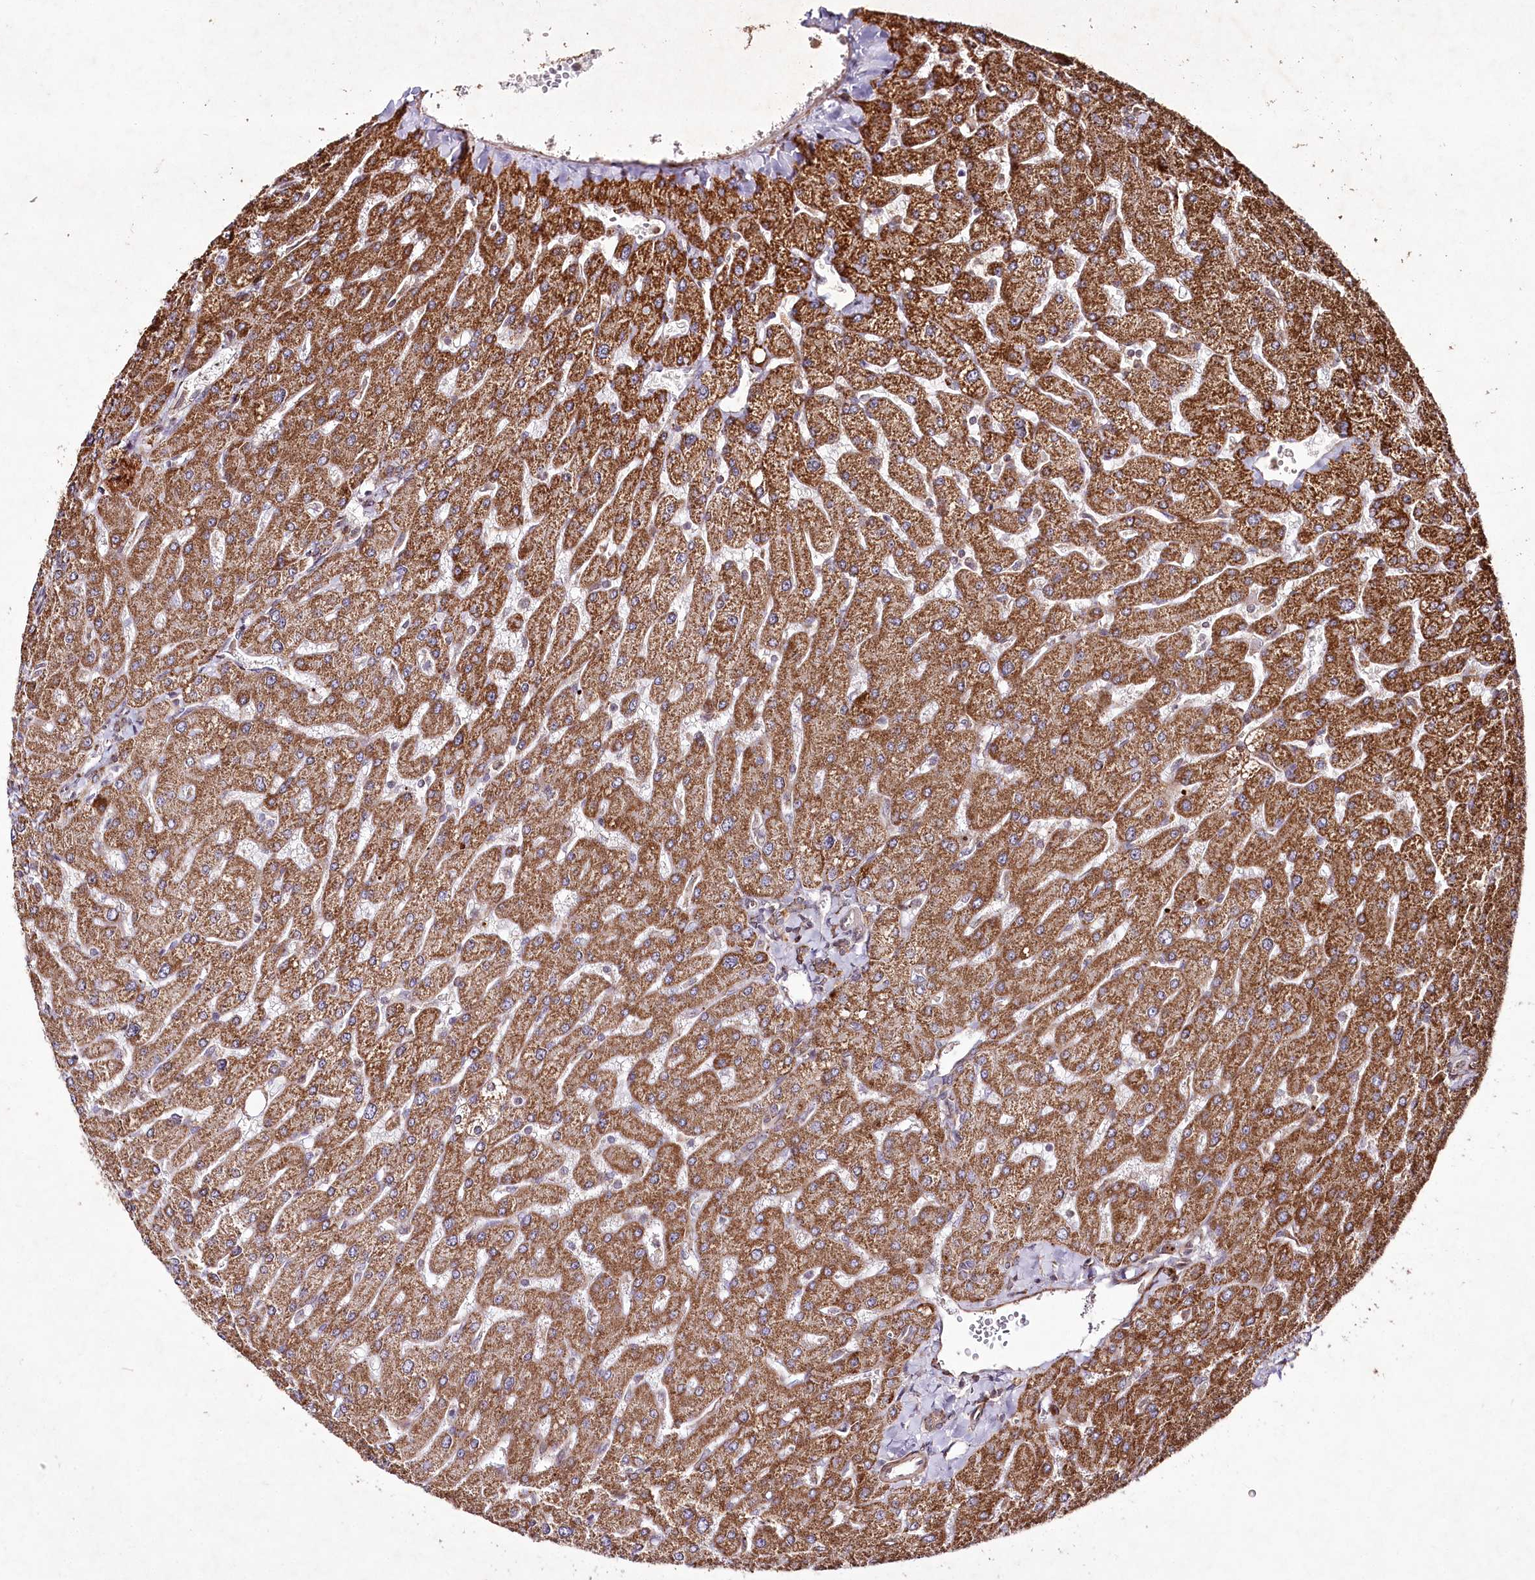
{"staining": {"intensity": "weak", "quantity": ">75%", "location": "cytoplasmic/membranous"}, "tissue": "liver", "cell_type": "Cholangiocytes", "image_type": "normal", "snomed": [{"axis": "morphology", "description": "Normal tissue, NOS"}, {"axis": "topography", "description": "Liver"}], "caption": "Immunohistochemistry (DAB (3,3'-diaminobenzidine)) staining of unremarkable liver reveals weak cytoplasmic/membranous protein staining in about >75% of cholangiocytes.", "gene": "PSTK", "patient": {"sex": "male", "age": 55}}